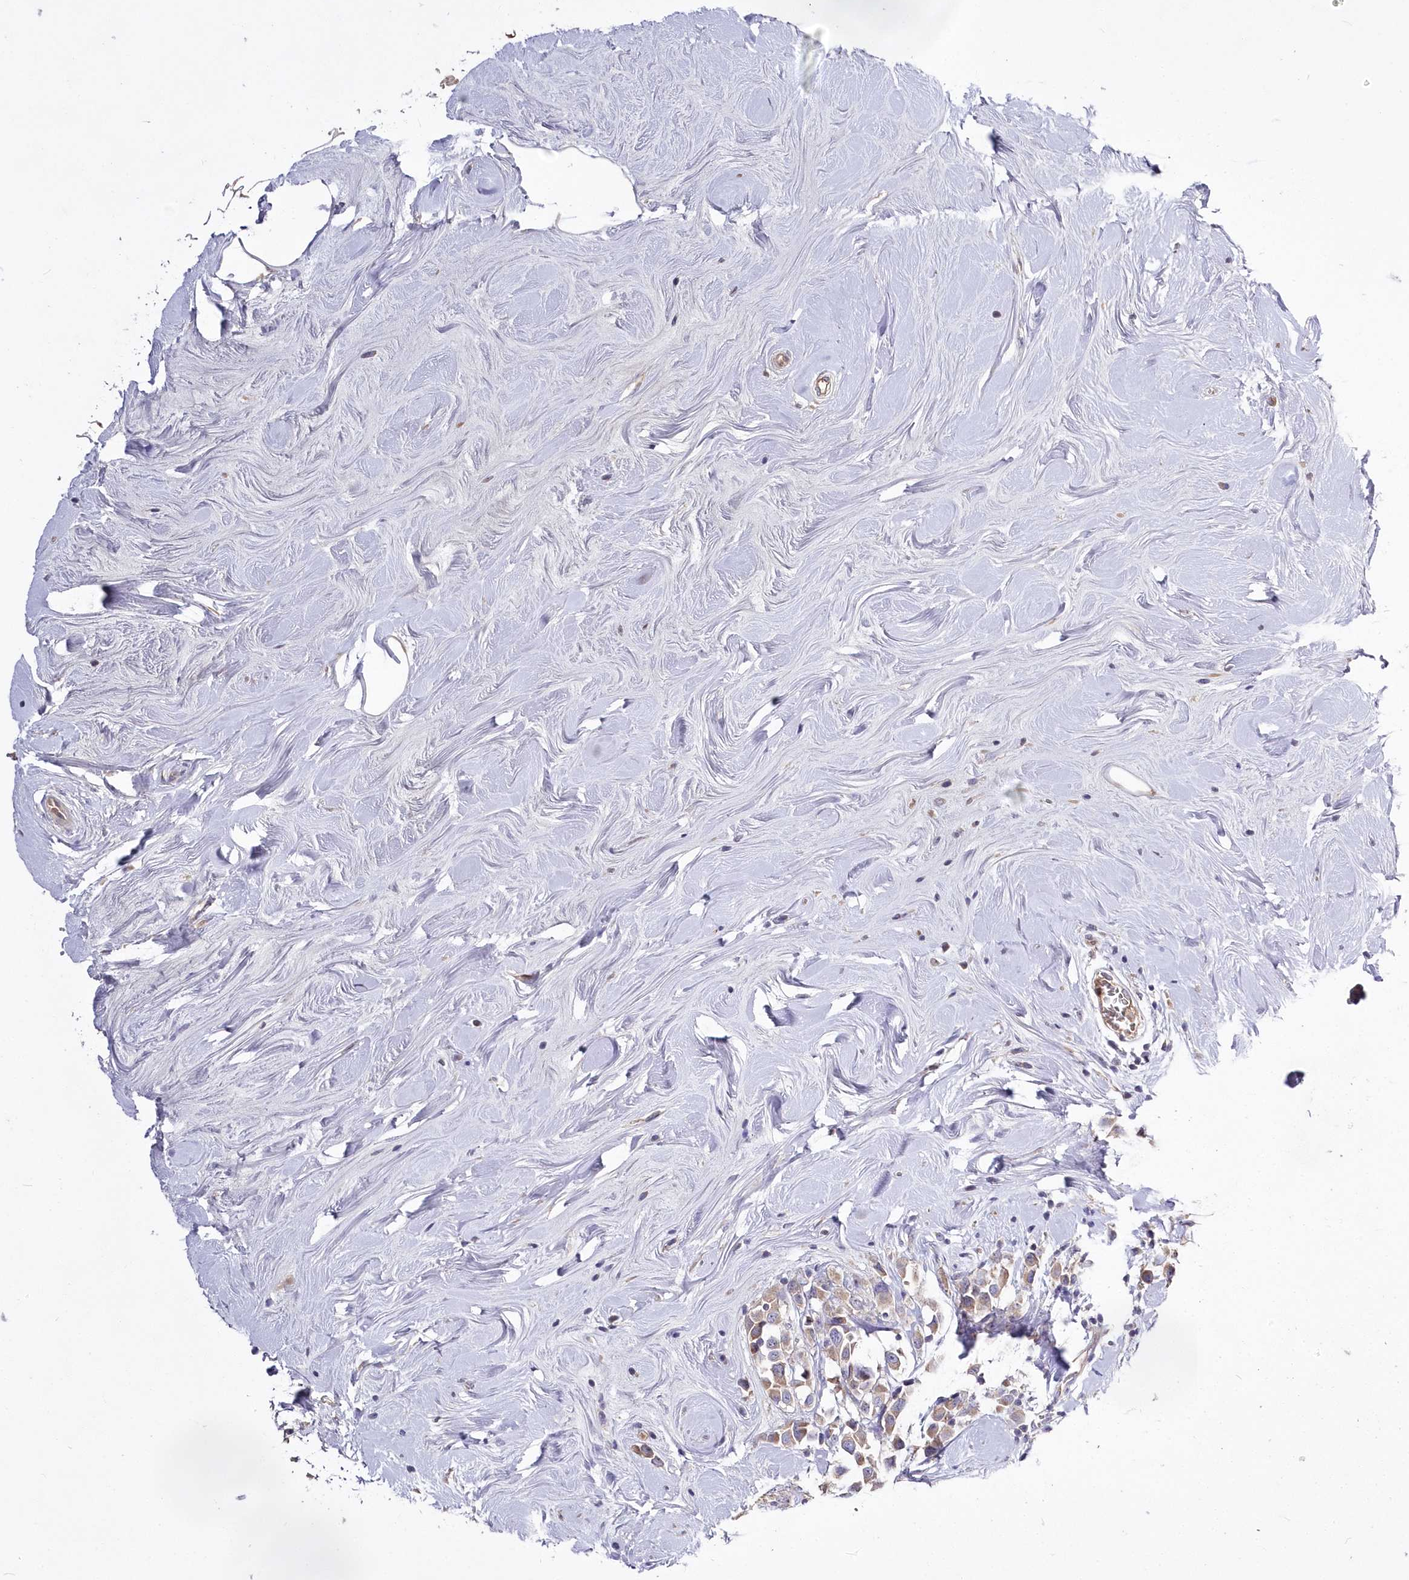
{"staining": {"intensity": "weak", "quantity": ">75%", "location": "cytoplasmic/membranous,nuclear"}, "tissue": "breast cancer", "cell_type": "Tumor cells", "image_type": "cancer", "snomed": [{"axis": "morphology", "description": "Duct carcinoma"}, {"axis": "topography", "description": "Breast"}], "caption": "Protein expression by IHC exhibits weak cytoplasmic/membranous and nuclear expression in about >75% of tumor cells in breast intraductal carcinoma. (DAB (3,3'-diaminobenzidine) = brown stain, brightfield microscopy at high magnification).", "gene": "WBP1L", "patient": {"sex": "female", "age": 61}}